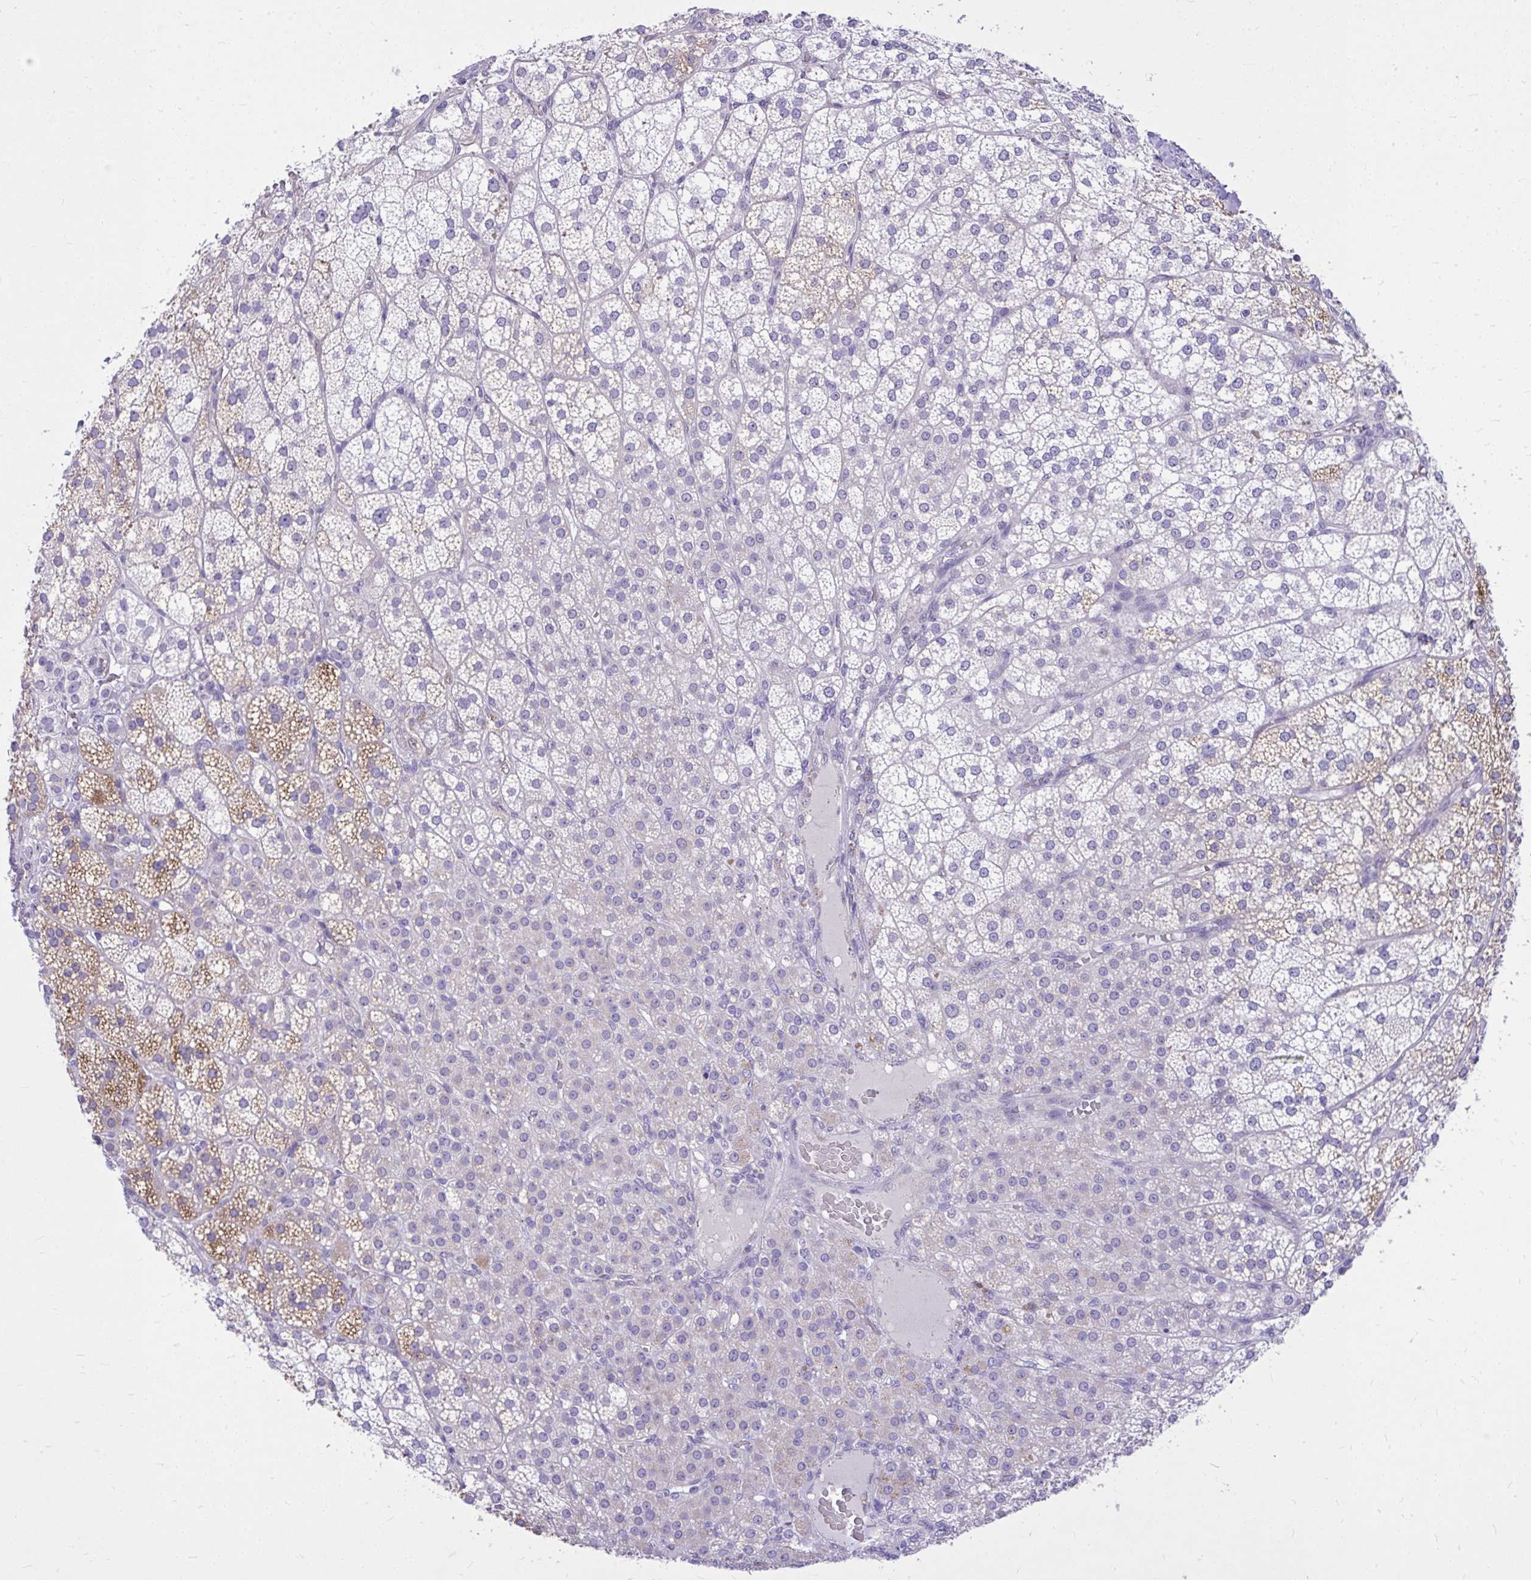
{"staining": {"intensity": "moderate", "quantity": "<25%", "location": "cytoplasmic/membranous"}, "tissue": "adrenal gland", "cell_type": "Glandular cells", "image_type": "normal", "snomed": [{"axis": "morphology", "description": "Normal tissue, NOS"}, {"axis": "topography", "description": "Adrenal gland"}], "caption": "Adrenal gland stained with a protein marker exhibits moderate staining in glandular cells.", "gene": "NNMT", "patient": {"sex": "female", "age": 60}}